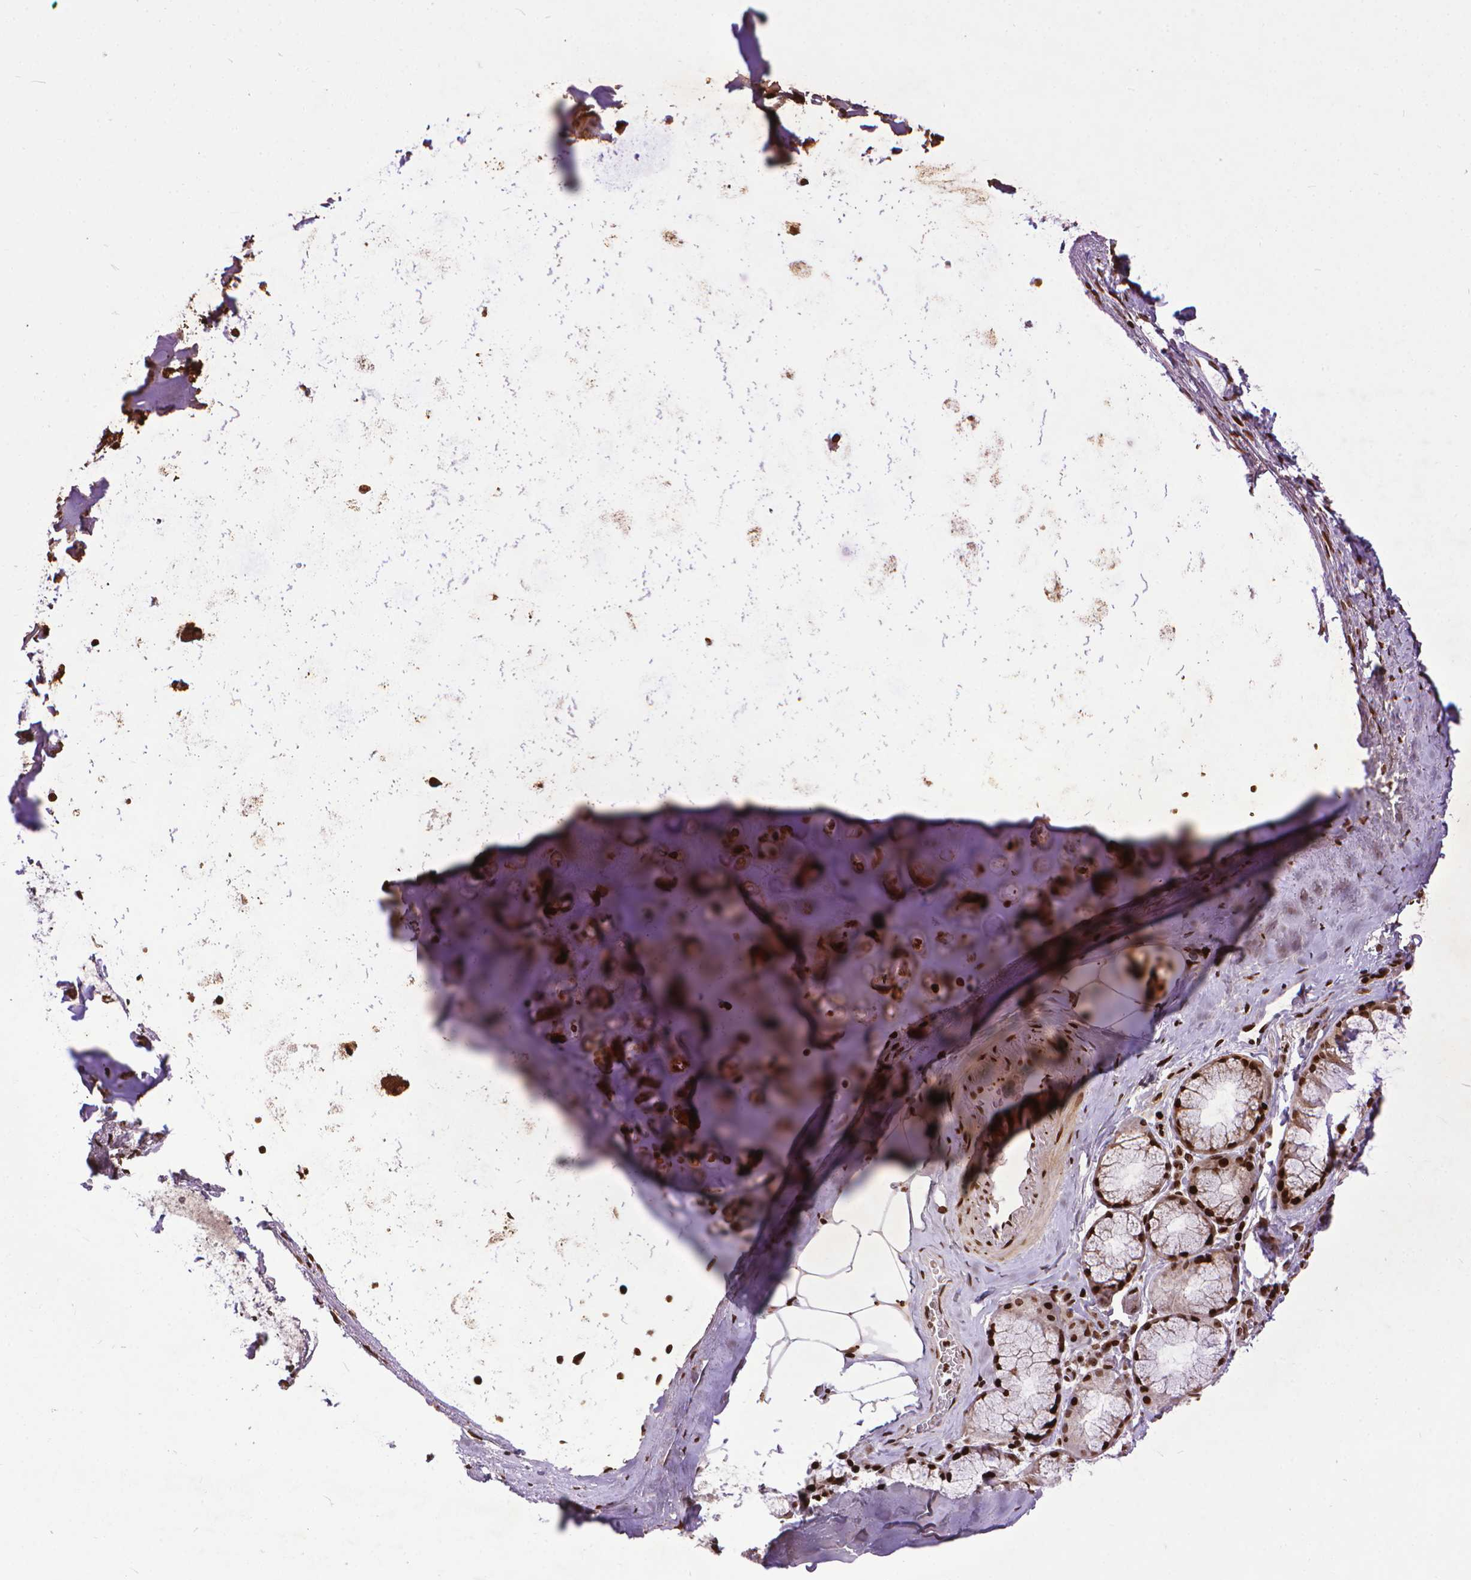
{"staining": {"intensity": "strong", "quantity": ">75%", "location": "nuclear"}, "tissue": "adipose tissue", "cell_type": "Adipocytes", "image_type": "normal", "snomed": [{"axis": "morphology", "description": "Normal tissue, NOS"}, {"axis": "topography", "description": "Bronchus"}, {"axis": "topography", "description": "Lung"}], "caption": "High-power microscopy captured an immunohistochemistry (IHC) histopathology image of normal adipose tissue, revealing strong nuclear positivity in about >75% of adipocytes.", "gene": "AMER1", "patient": {"sex": "female", "age": 57}}